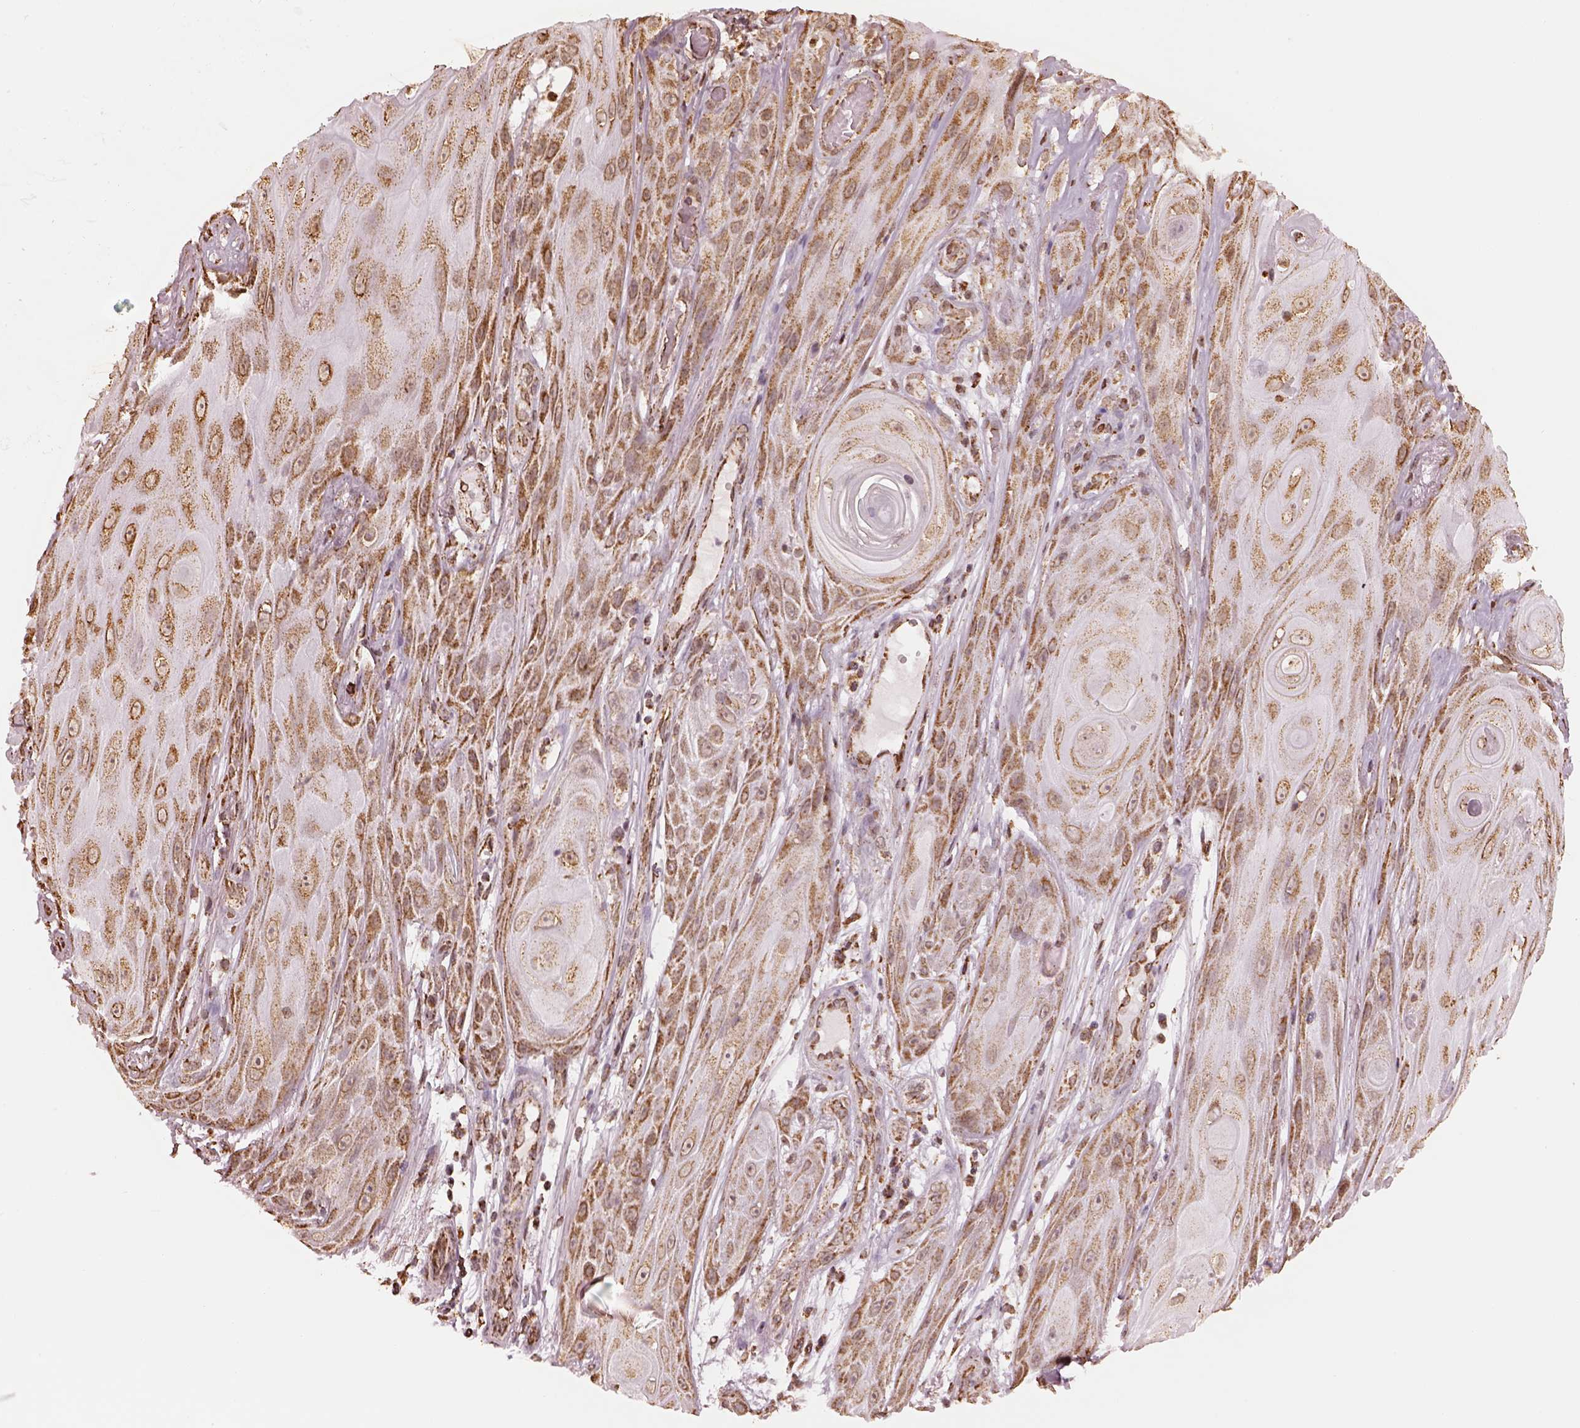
{"staining": {"intensity": "strong", "quantity": ">75%", "location": "cytoplasmic/membranous"}, "tissue": "skin cancer", "cell_type": "Tumor cells", "image_type": "cancer", "snomed": [{"axis": "morphology", "description": "Squamous cell carcinoma, NOS"}, {"axis": "topography", "description": "Skin"}], "caption": "The micrograph exhibits a brown stain indicating the presence of a protein in the cytoplasmic/membranous of tumor cells in skin cancer. Using DAB (brown) and hematoxylin (blue) stains, captured at high magnification using brightfield microscopy.", "gene": "ACOT2", "patient": {"sex": "male", "age": 62}}